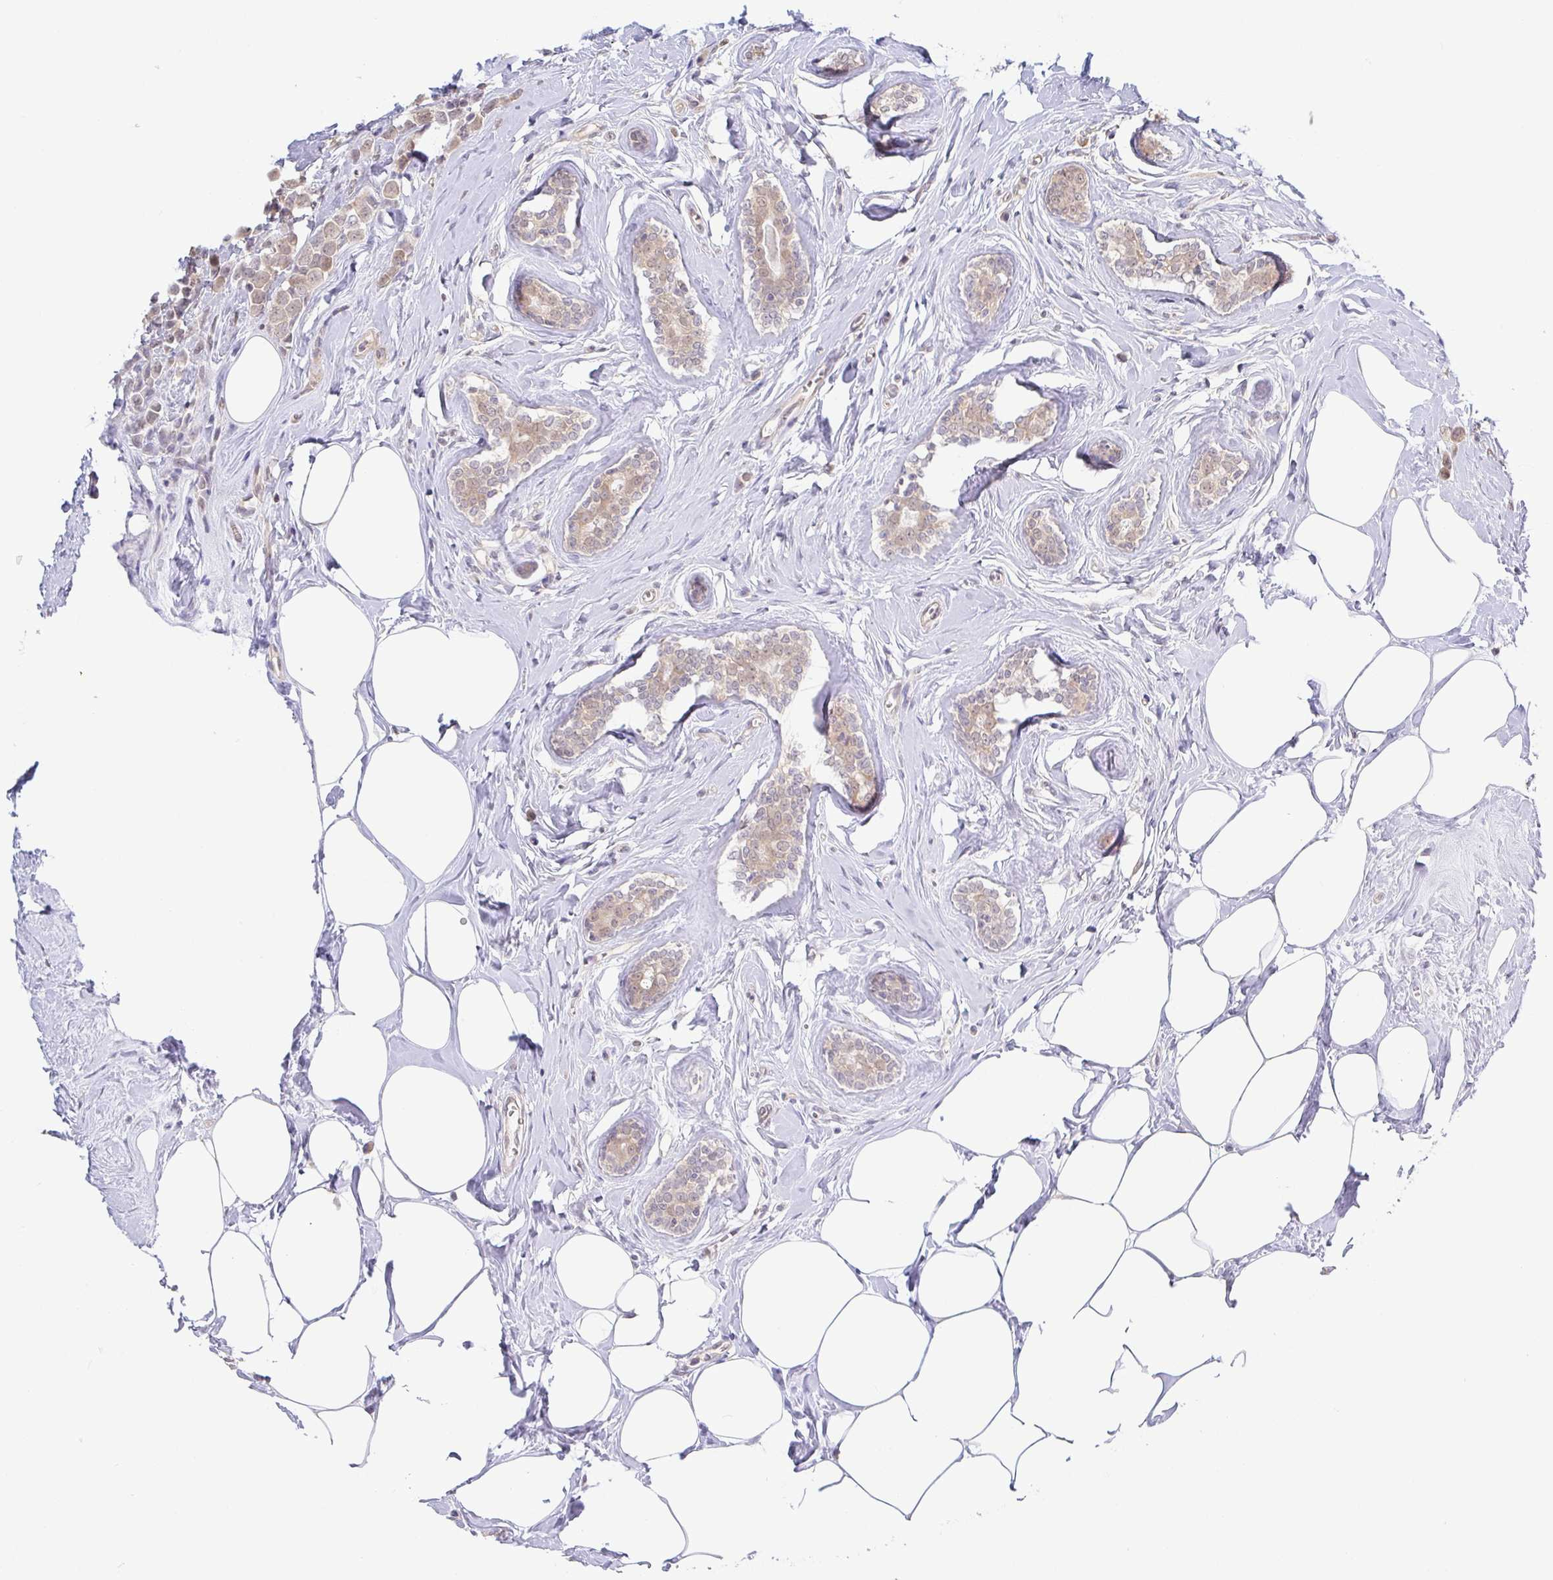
{"staining": {"intensity": "weak", "quantity": ">75%", "location": "cytoplasmic/membranous,nuclear"}, "tissue": "breast cancer", "cell_type": "Tumor cells", "image_type": "cancer", "snomed": [{"axis": "morphology", "description": "Duct carcinoma"}, {"axis": "topography", "description": "Breast"}], "caption": "Tumor cells demonstrate low levels of weak cytoplasmic/membranous and nuclear positivity in about >75% of cells in human invasive ductal carcinoma (breast).", "gene": "HYPK", "patient": {"sex": "female", "age": 80}}